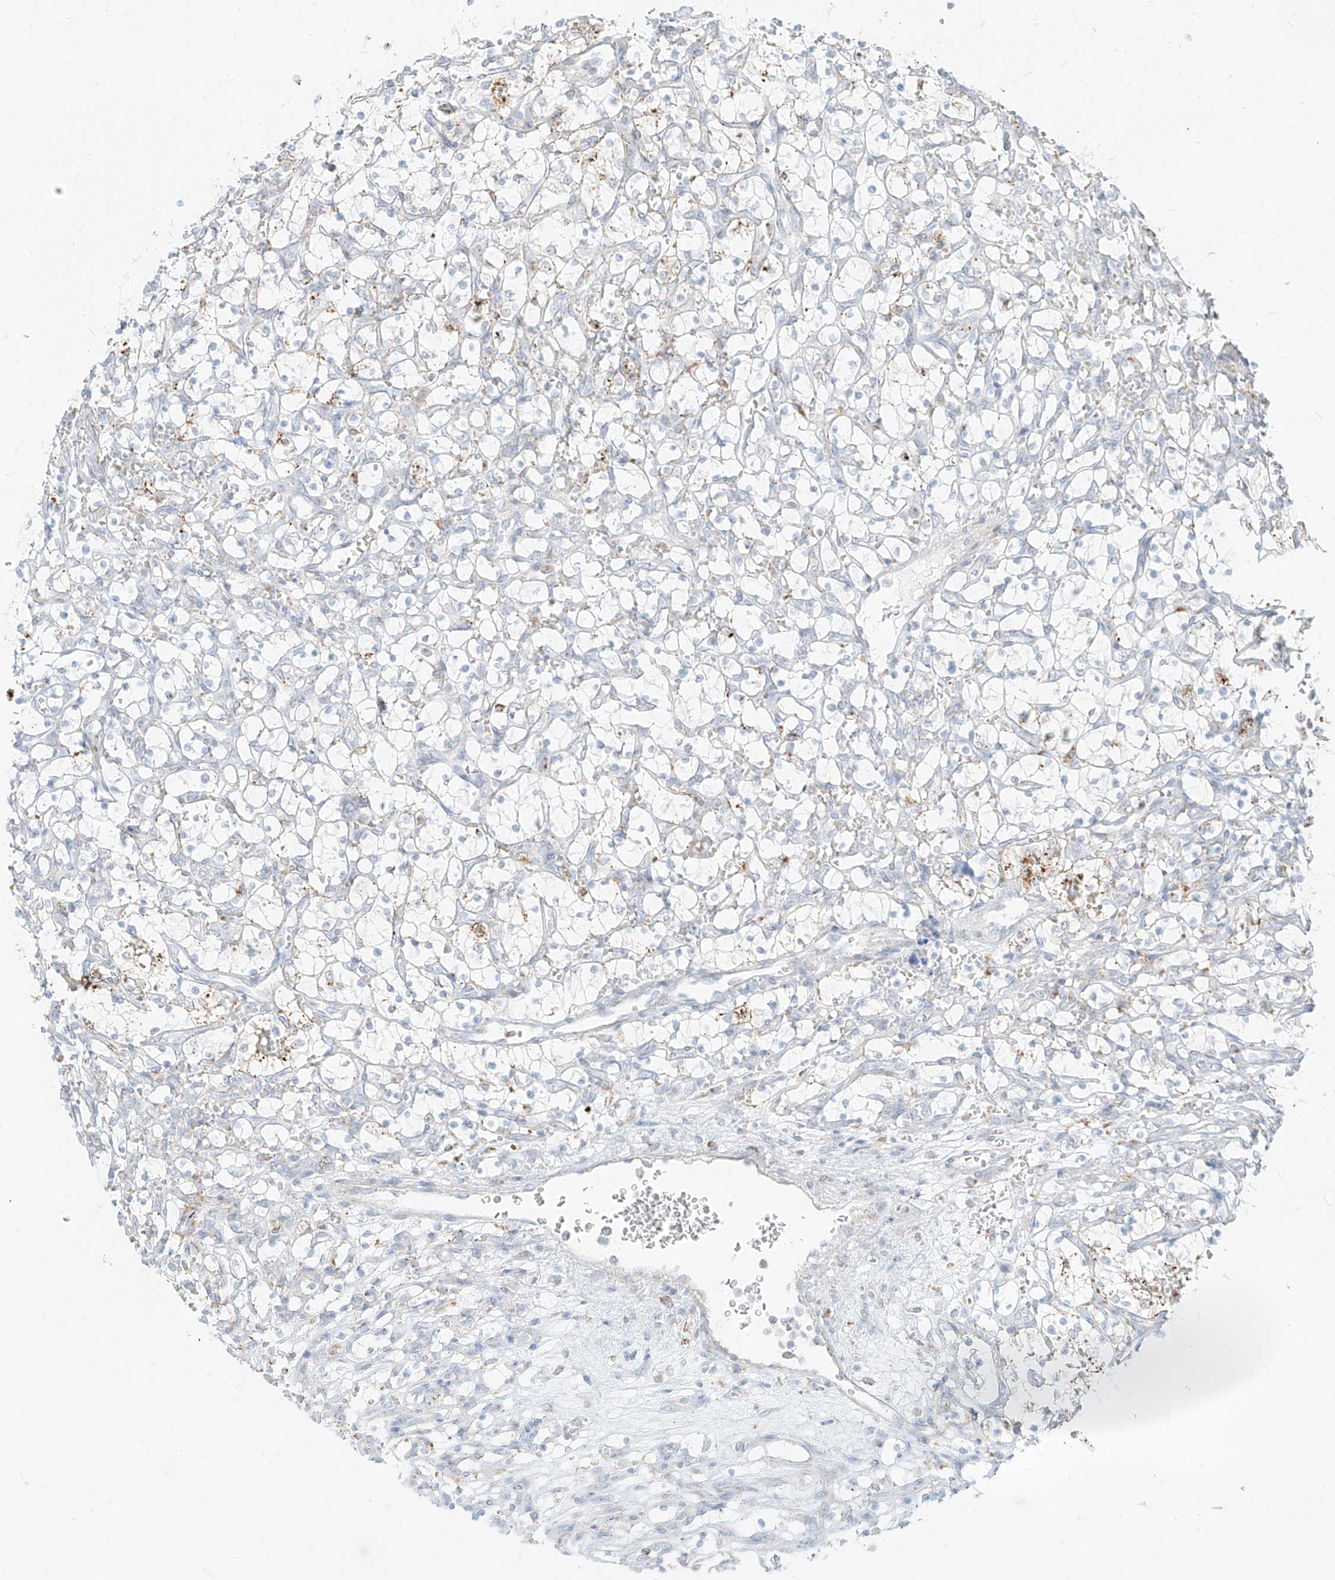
{"staining": {"intensity": "moderate", "quantity": "<25%", "location": "cytoplasmic/membranous"}, "tissue": "renal cancer", "cell_type": "Tumor cells", "image_type": "cancer", "snomed": [{"axis": "morphology", "description": "Adenocarcinoma, NOS"}, {"axis": "topography", "description": "Kidney"}], "caption": "This is a photomicrograph of immunohistochemistry staining of renal cancer (adenocarcinoma), which shows moderate expression in the cytoplasmic/membranous of tumor cells.", "gene": "SLC35F6", "patient": {"sex": "female", "age": 69}}